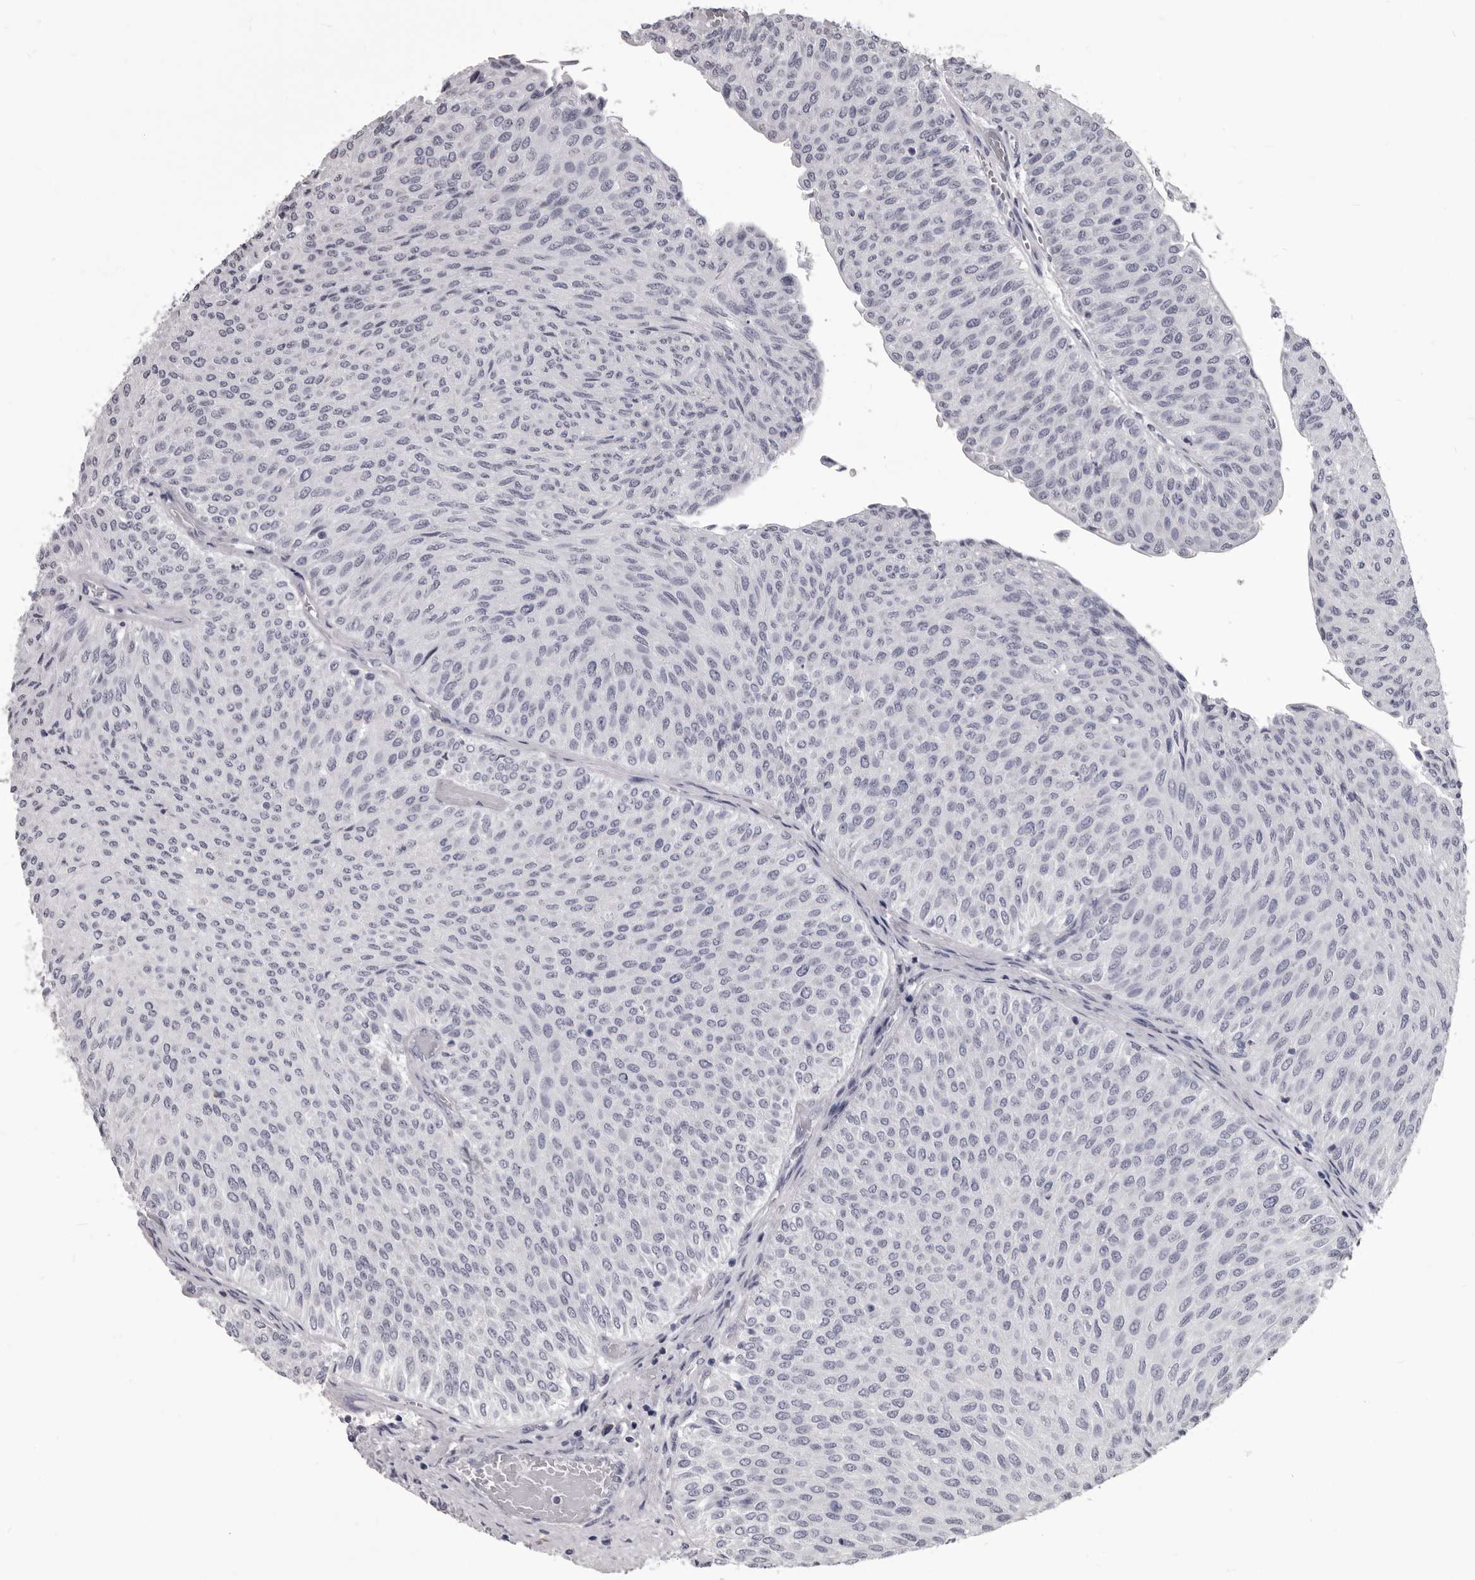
{"staining": {"intensity": "negative", "quantity": "none", "location": "none"}, "tissue": "urothelial cancer", "cell_type": "Tumor cells", "image_type": "cancer", "snomed": [{"axis": "morphology", "description": "Urothelial carcinoma, Low grade"}, {"axis": "topography", "description": "Urinary bladder"}], "caption": "Photomicrograph shows no significant protein expression in tumor cells of urothelial cancer.", "gene": "GZMH", "patient": {"sex": "male", "age": 78}}